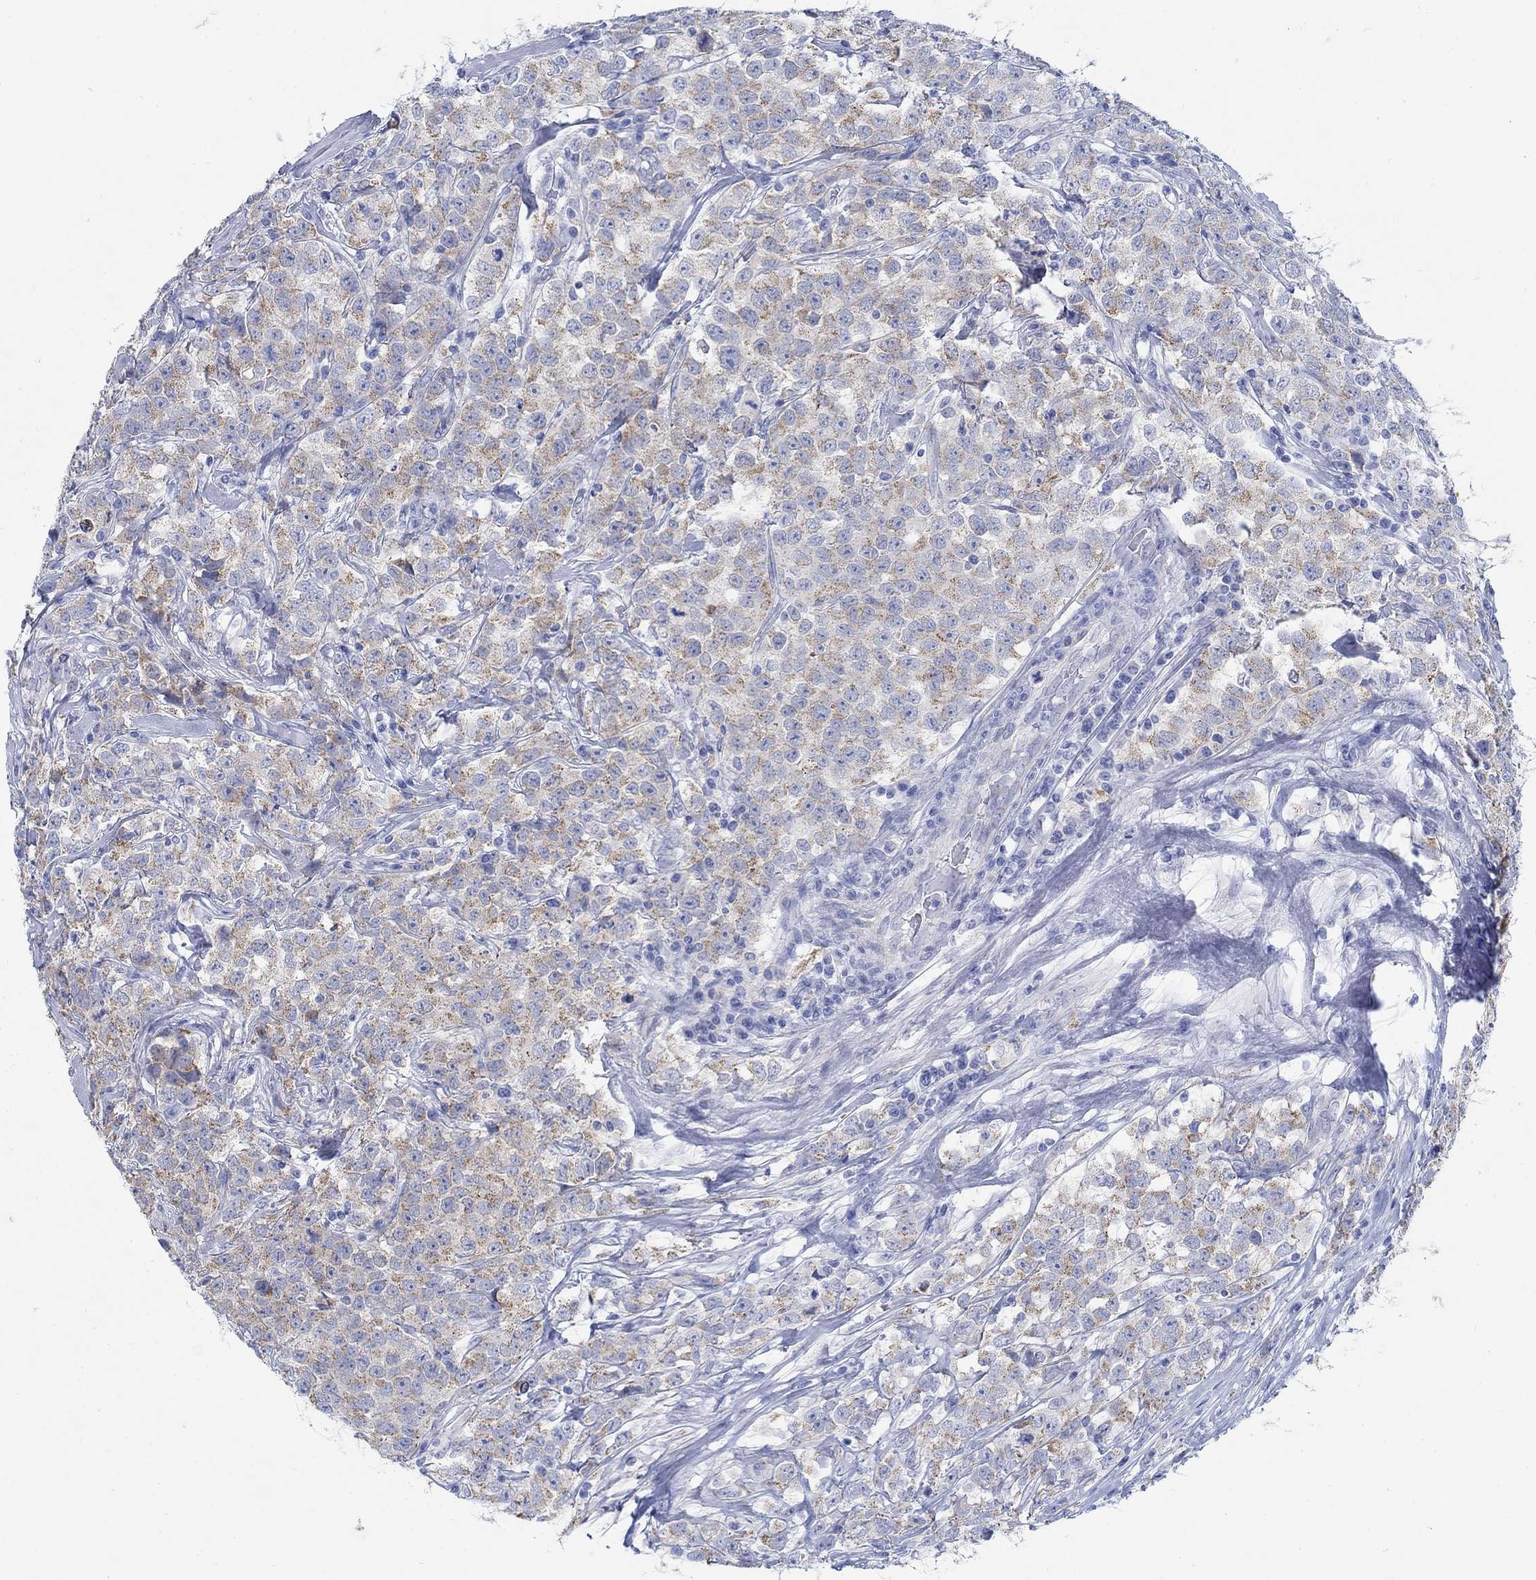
{"staining": {"intensity": "moderate", "quantity": "<25%", "location": "cytoplasmic/membranous"}, "tissue": "testis cancer", "cell_type": "Tumor cells", "image_type": "cancer", "snomed": [{"axis": "morphology", "description": "Seminoma, NOS"}, {"axis": "topography", "description": "Testis"}], "caption": "Protein expression analysis of human testis seminoma reveals moderate cytoplasmic/membranous expression in about <25% of tumor cells.", "gene": "ZDHHC14", "patient": {"sex": "male", "age": 59}}